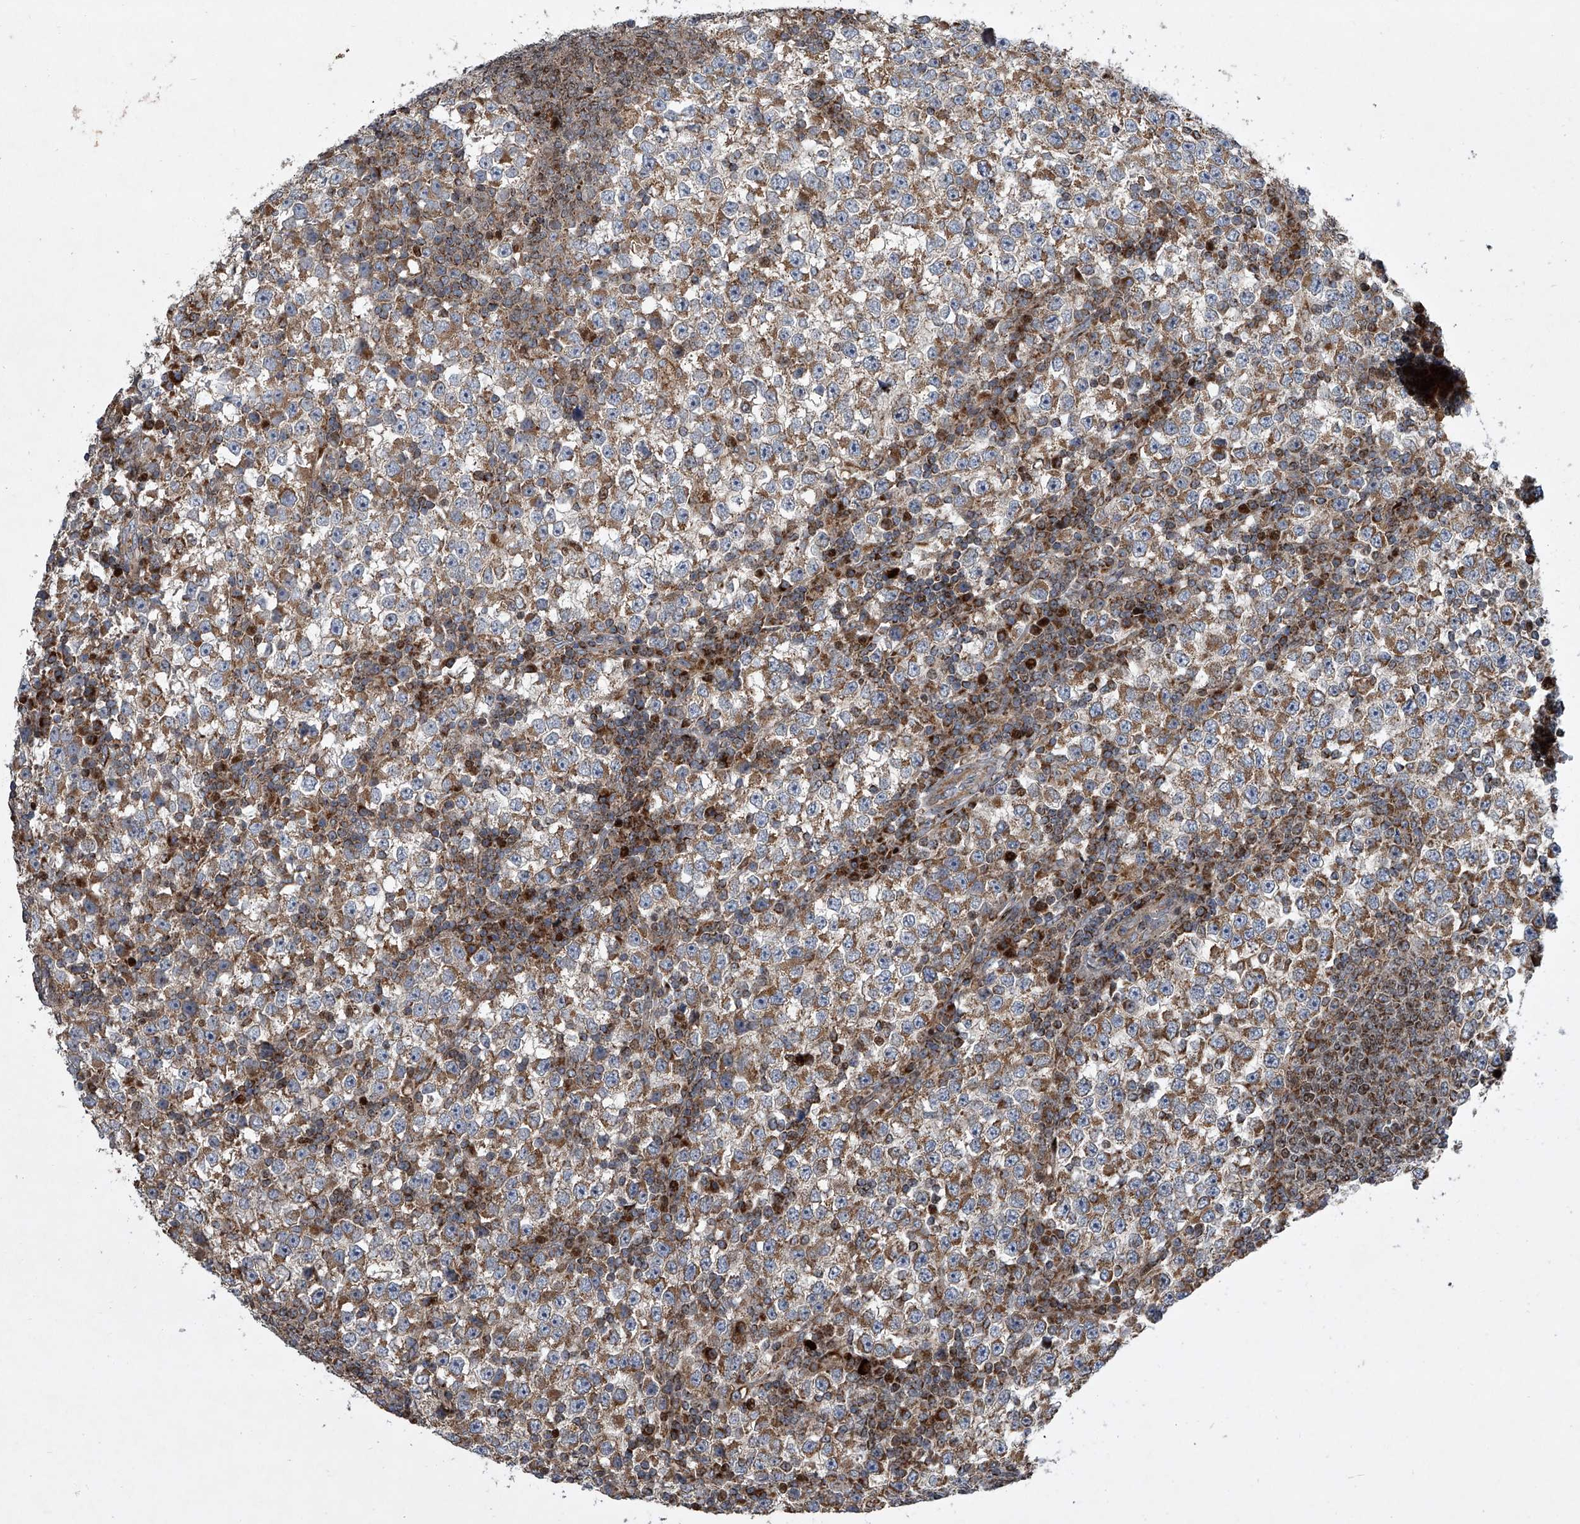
{"staining": {"intensity": "moderate", "quantity": ">75%", "location": "cytoplasmic/membranous"}, "tissue": "testis cancer", "cell_type": "Tumor cells", "image_type": "cancer", "snomed": [{"axis": "morphology", "description": "Seminoma, NOS"}, {"axis": "topography", "description": "Testis"}], "caption": "The immunohistochemical stain shows moderate cytoplasmic/membranous staining in tumor cells of seminoma (testis) tissue.", "gene": "STRADA", "patient": {"sex": "male", "age": 65}}